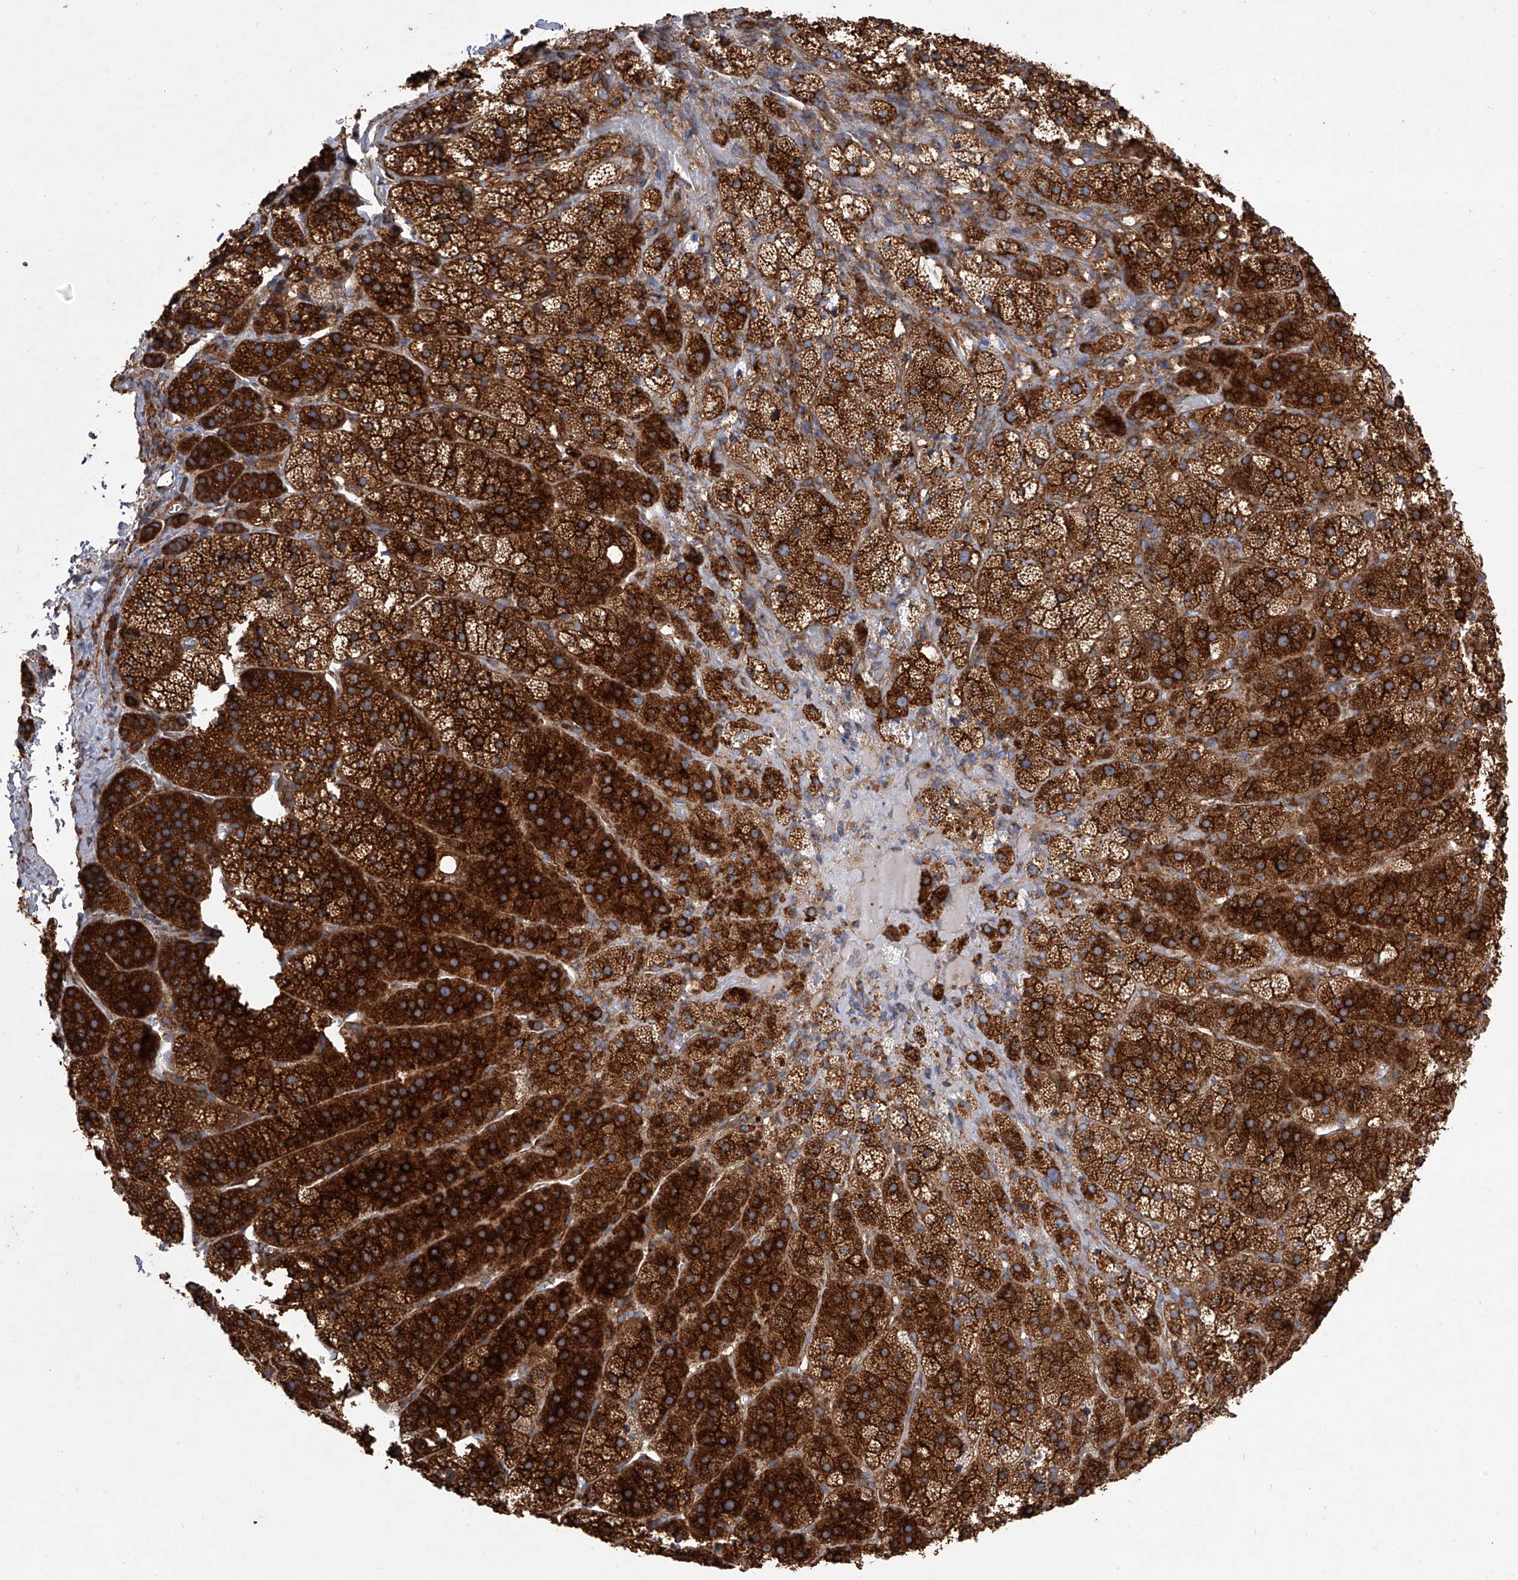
{"staining": {"intensity": "strong", "quantity": ">75%", "location": "cytoplasmic/membranous"}, "tissue": "adrenal gland", "cell_type": "Glandular cells", "image_type": "normal", "snomed": [{"axis": "morphology", "description": "Normal tissue, NOS"}, {"axis": "topography", "description": "Adrenal gland"}], "caption": "This photomicrograph demonstrates immunohistochemistry (IHC) staining of benign adrenal gland, with high strong cytoplasmic/membranous staining in about >75% of glandular cells.", "gene": "EIF2S2", "patient": {"sex": "female", "age": 44}}